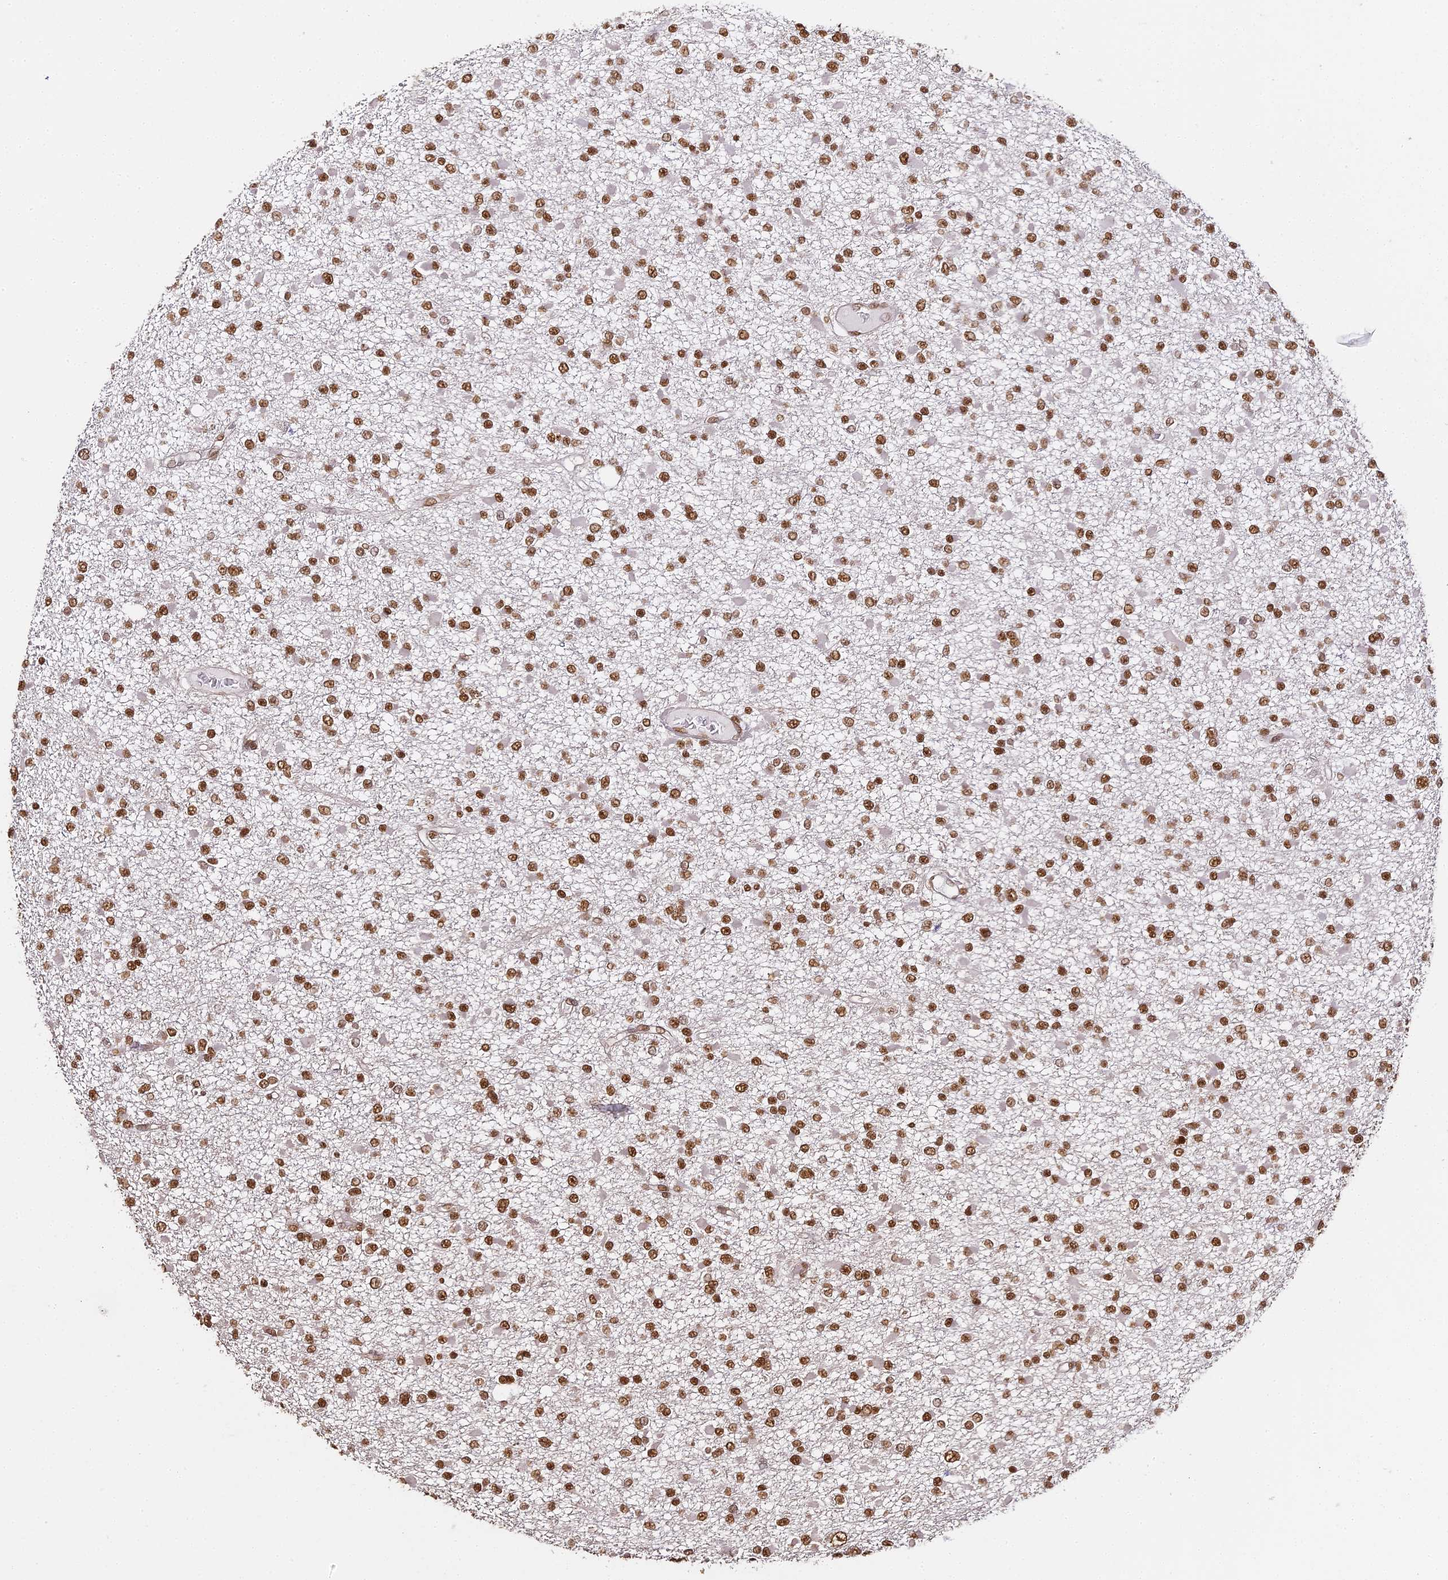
{"staining": {"intensity": "strong", "quantity": ">75%", "location": "nuclear"}, "tissue": "glioma", "cell_type": "Tumor cells", "image_type": "cancer", "snomed": [{"axis": "morphology", "description": "Glioma, malignant, Low grade"}, {"axis": "topography", "description": "Brain"}], "caption": "Tumor cells reveal high levels of strong nuclear expression in about >75% of cells in glioma. Immunohistochemistry (ihc) stains the protein of interest in brown and the nuclei are stained blue.", "gene": "HNRNPA1", "patient": {"sex": "female", "age": 22}}